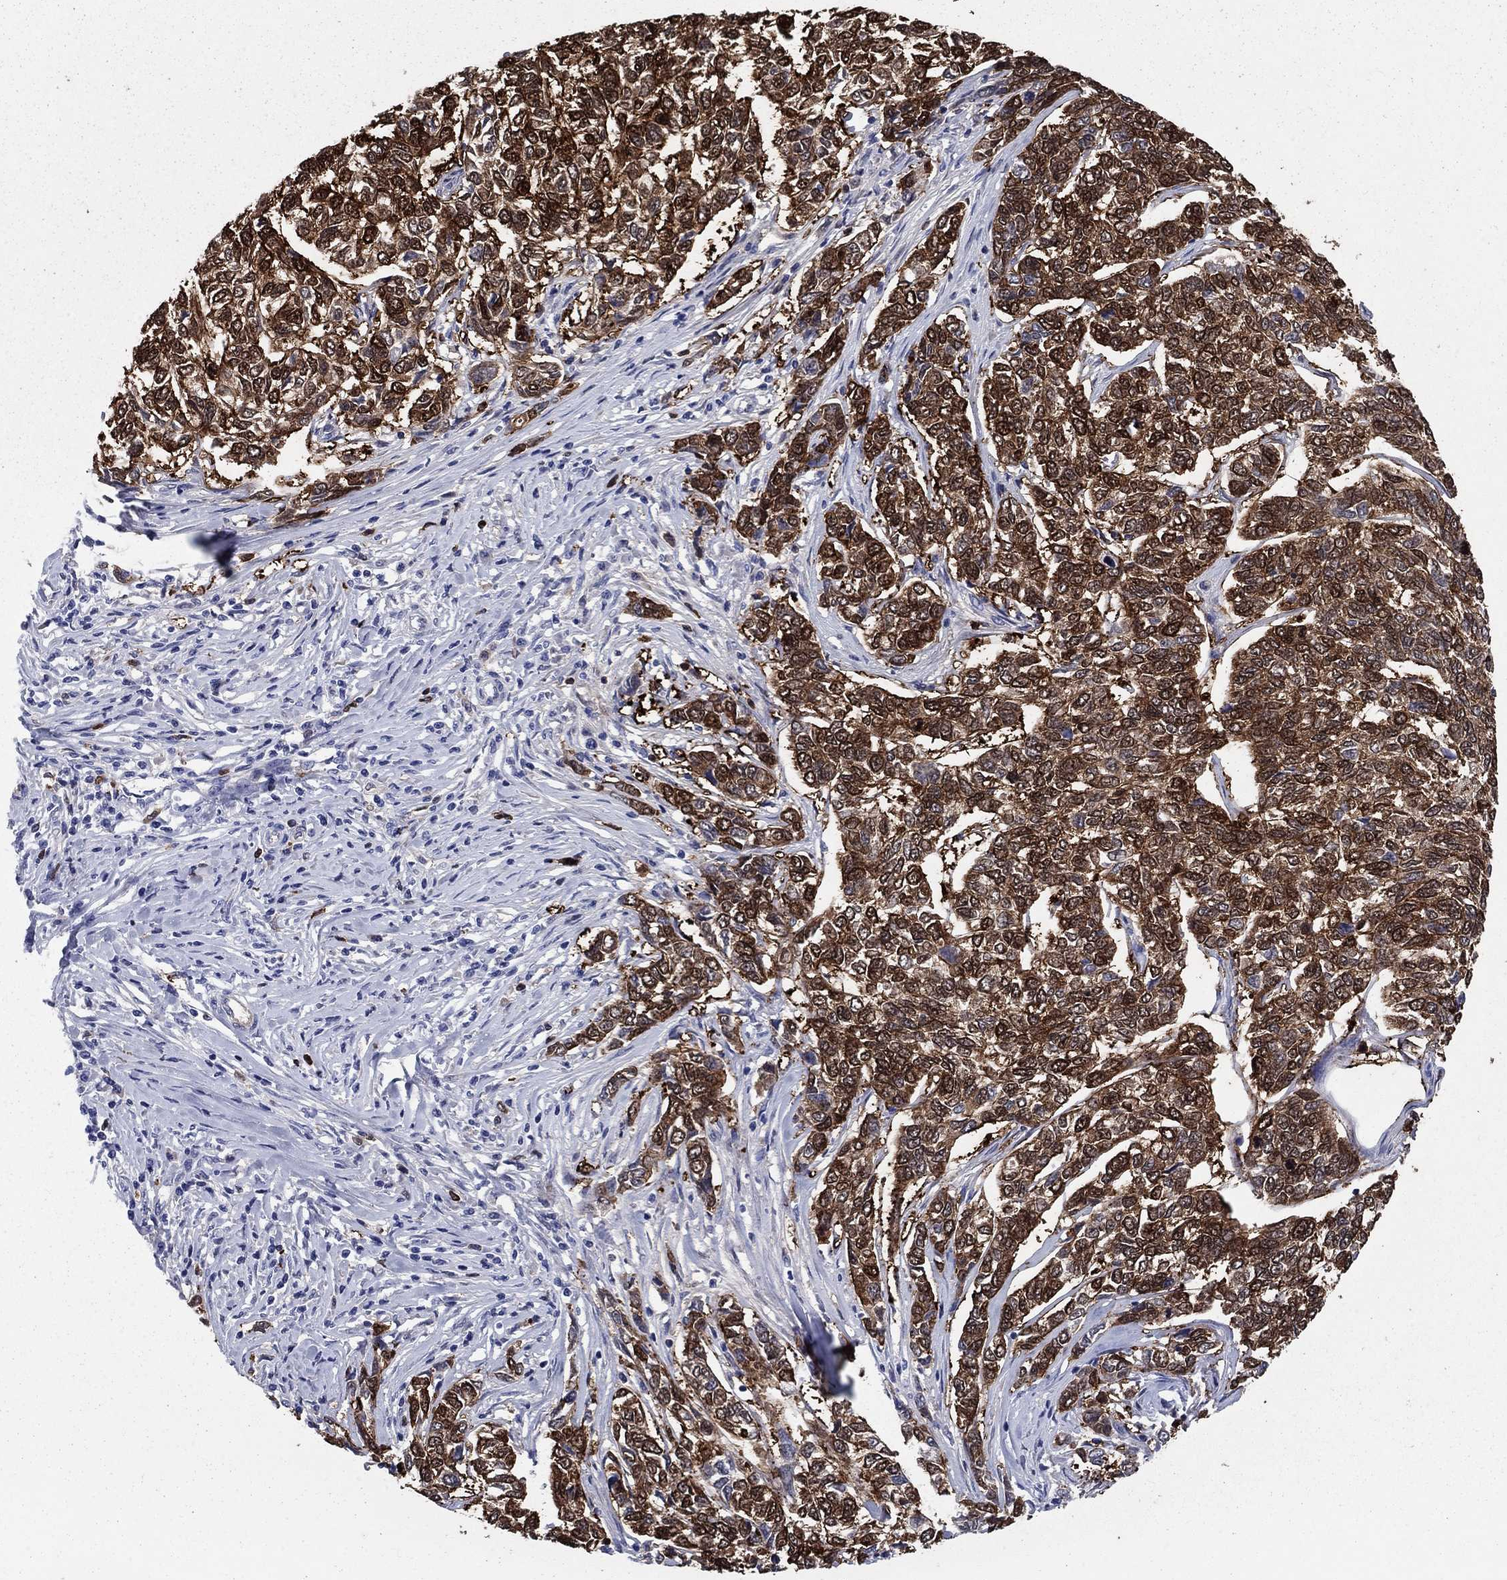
{"staining": {"intensity": "strong", "quantity": ">75%", "location": "cytoplasmic/membranous"}, "tissue": "skin cancer", "cell_type": "Tumor cells", "image_type": "cancer", "snomed": [{"axis": "morphology", "description": "Basal cell carcinoma"}, {"axis": "topography", "description": "Skin"}], "caption": "This is a micrograph of immunohistochemistry staining of skin cancer (basal cell carcinoma), which shows strong positivity in the cytoplasmic/membranous of tumor cells.", "gene": "STMN1", "patient": {"sex": "female", "age": 65}}